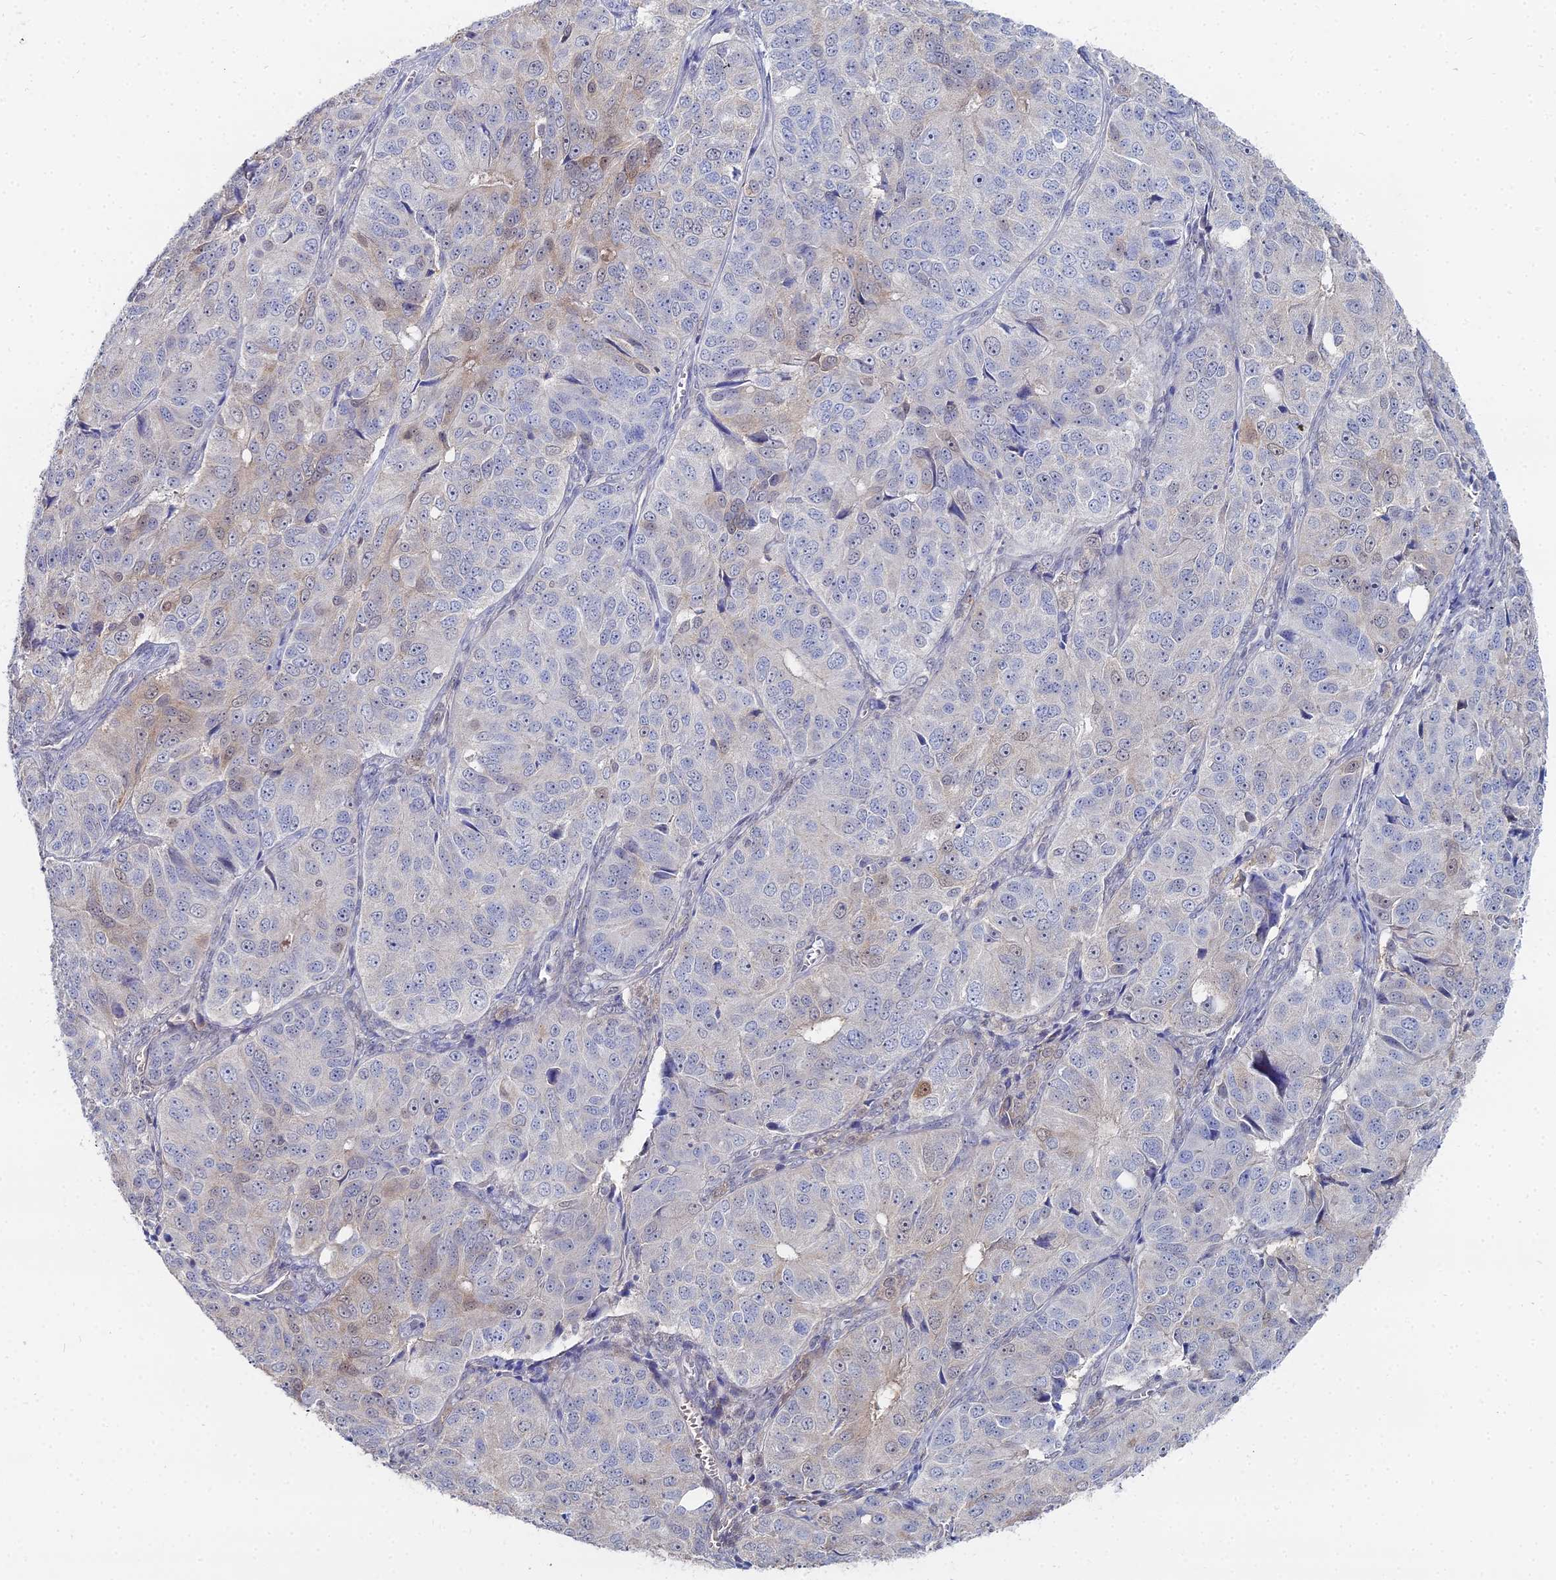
{"staining": {"intensity": "weak", "quantity": "<25%", "location": "nuclear"}, "tissue": "ovarian cancer", "cell_type": "Tumor cells", "image_type": "cancer", "snomed": [{"axis": "morphology", "description": "Carcinoma, endometroid"}, {"axis": "topography", "description": "Ovary"}], "caption": "Immunohistochemistry micrograph of ovarian endometroid carcinoma stained for a protein (brown), which displays no positivity in tumor cells.", "gene": "THAP4", "patient": {"sex": "female", "age": 51}}